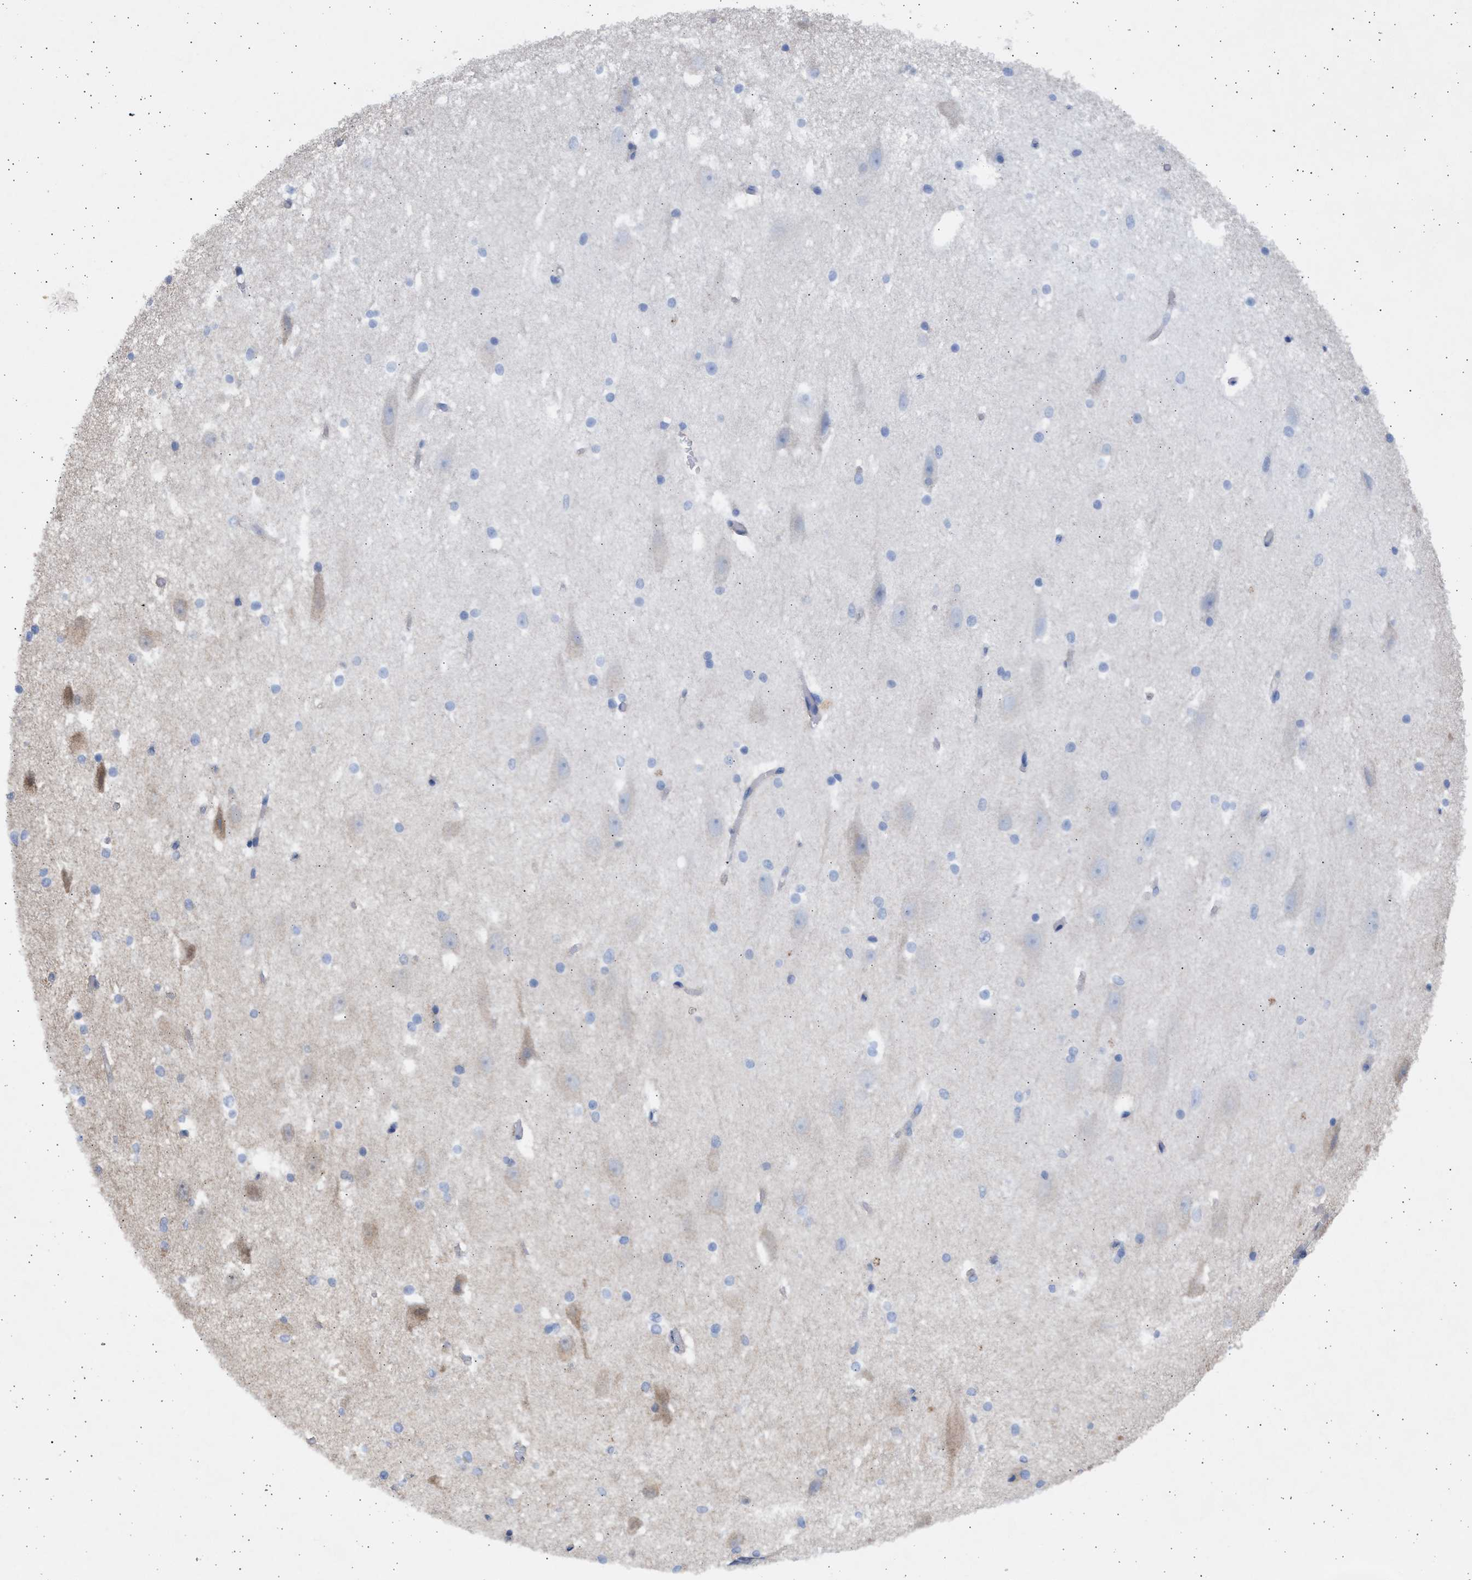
{"staining": {"intensity": "negative", "quantity": "none", "location": "none"}, "tissue": "hippocampus", "cell_type": "Glial cells", "image_type": "normal", "snomed": [{"axis": "morphology", "description": "Normal tissue, NOS"}, {"axis": "topography", "description": "Hippocampus"}], "caption": "IHC micrograph of unremarkable hippocampus: human hippocampus stained with DAB shows no significant protein positivity in glial cells. The staining was performed using DAB to visualize the protein expression in brown, while the nuclei were stained in blue with hematoxylin (Magnification: 20x).", "gene": "NBR1", "patient": {"sex": "female", "age": 19}}